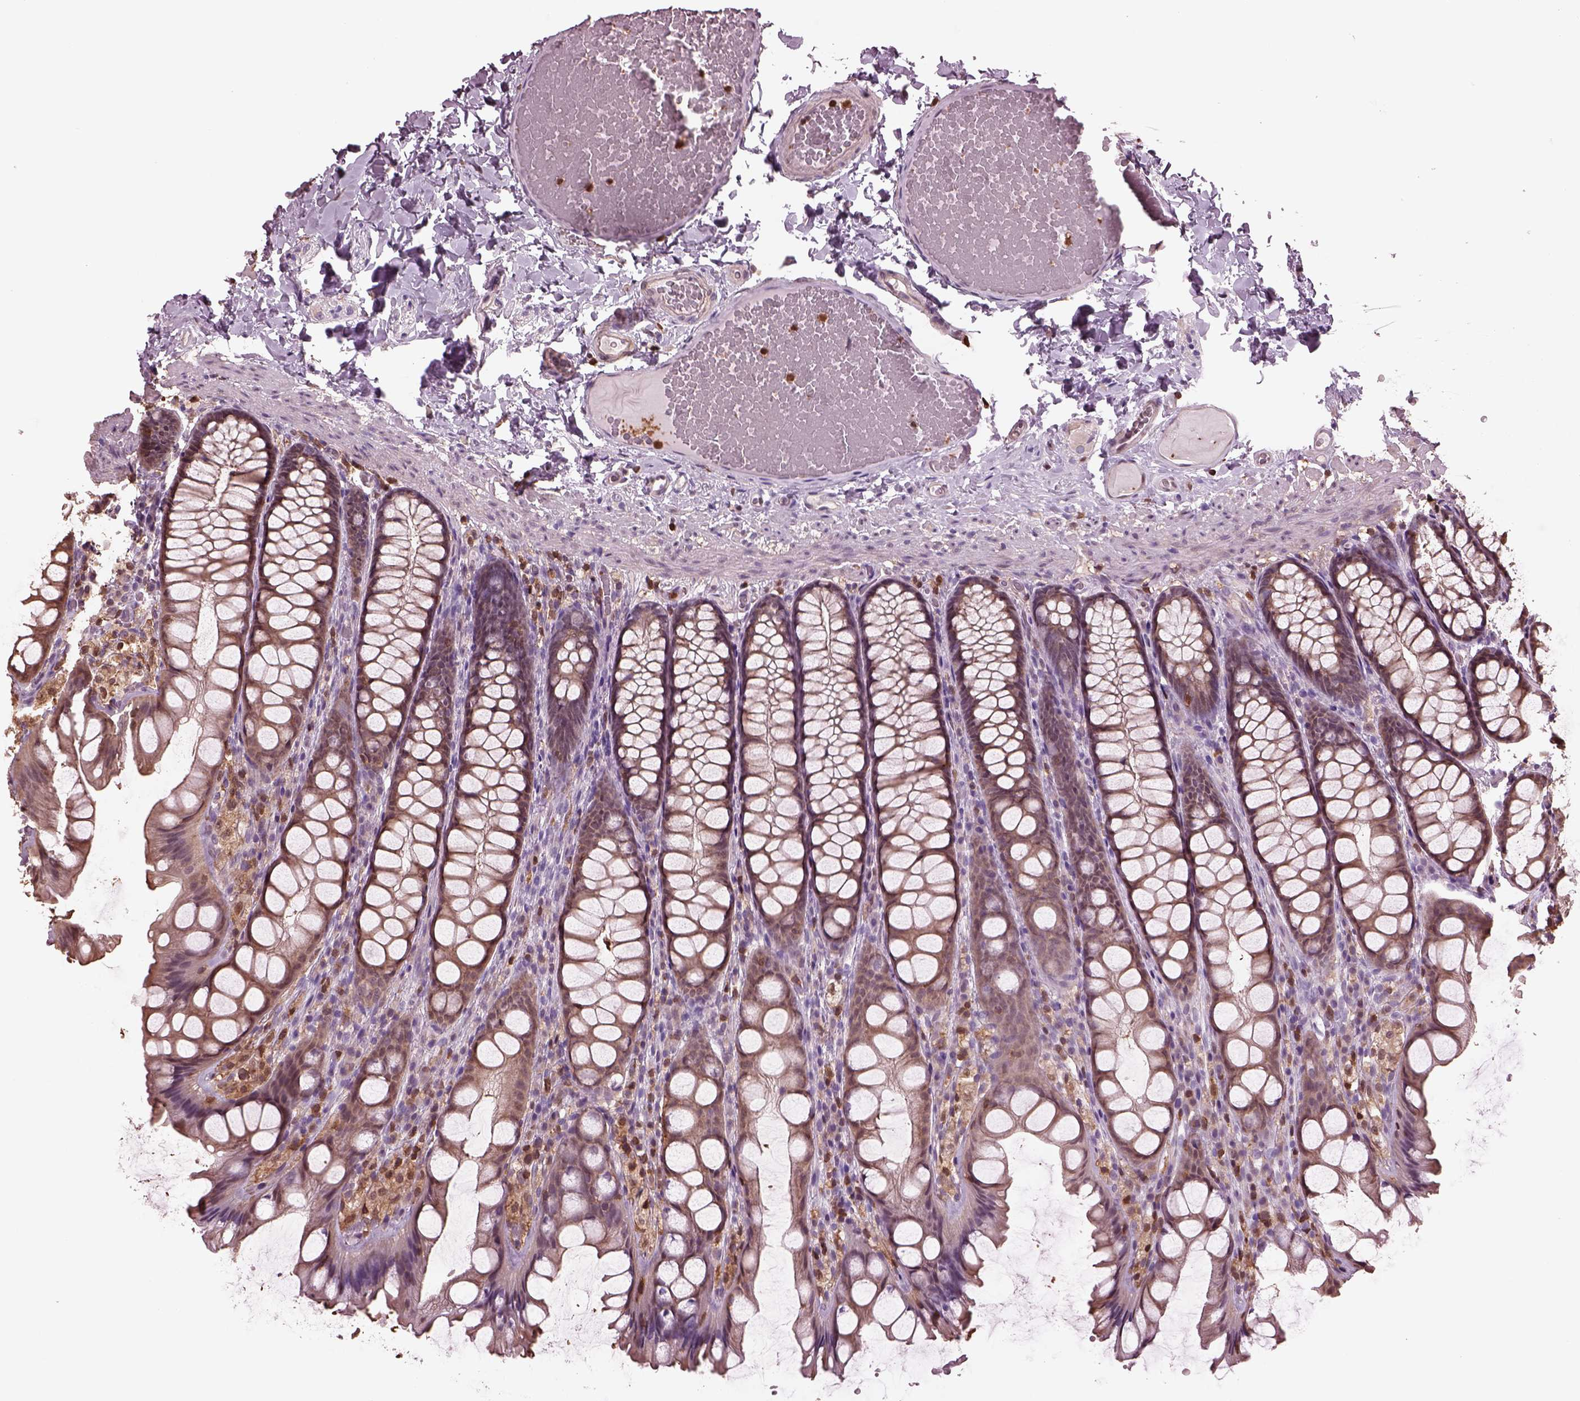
{"staining": {"intensity": "negative", "quantity": "none", "location": "none"}, "tissue": "colon", "cell_type": "Endothelial cells", "image_type": "normal", "snomed": [{"axis": "morphology", "description": "Normal tissue, NOS"}, {"axis": "topography", "description": "Colon"}], "caption": "IHC histopathology image of normal colon stained for a protein (brown), which displays no positivity in endothelial cells. The staining is performed using DAB brown chromogen with nuclei counter-stained in using hematoxylin.", "gene": "IL31RA", "patient": {"sex": "male", "age": 47}}